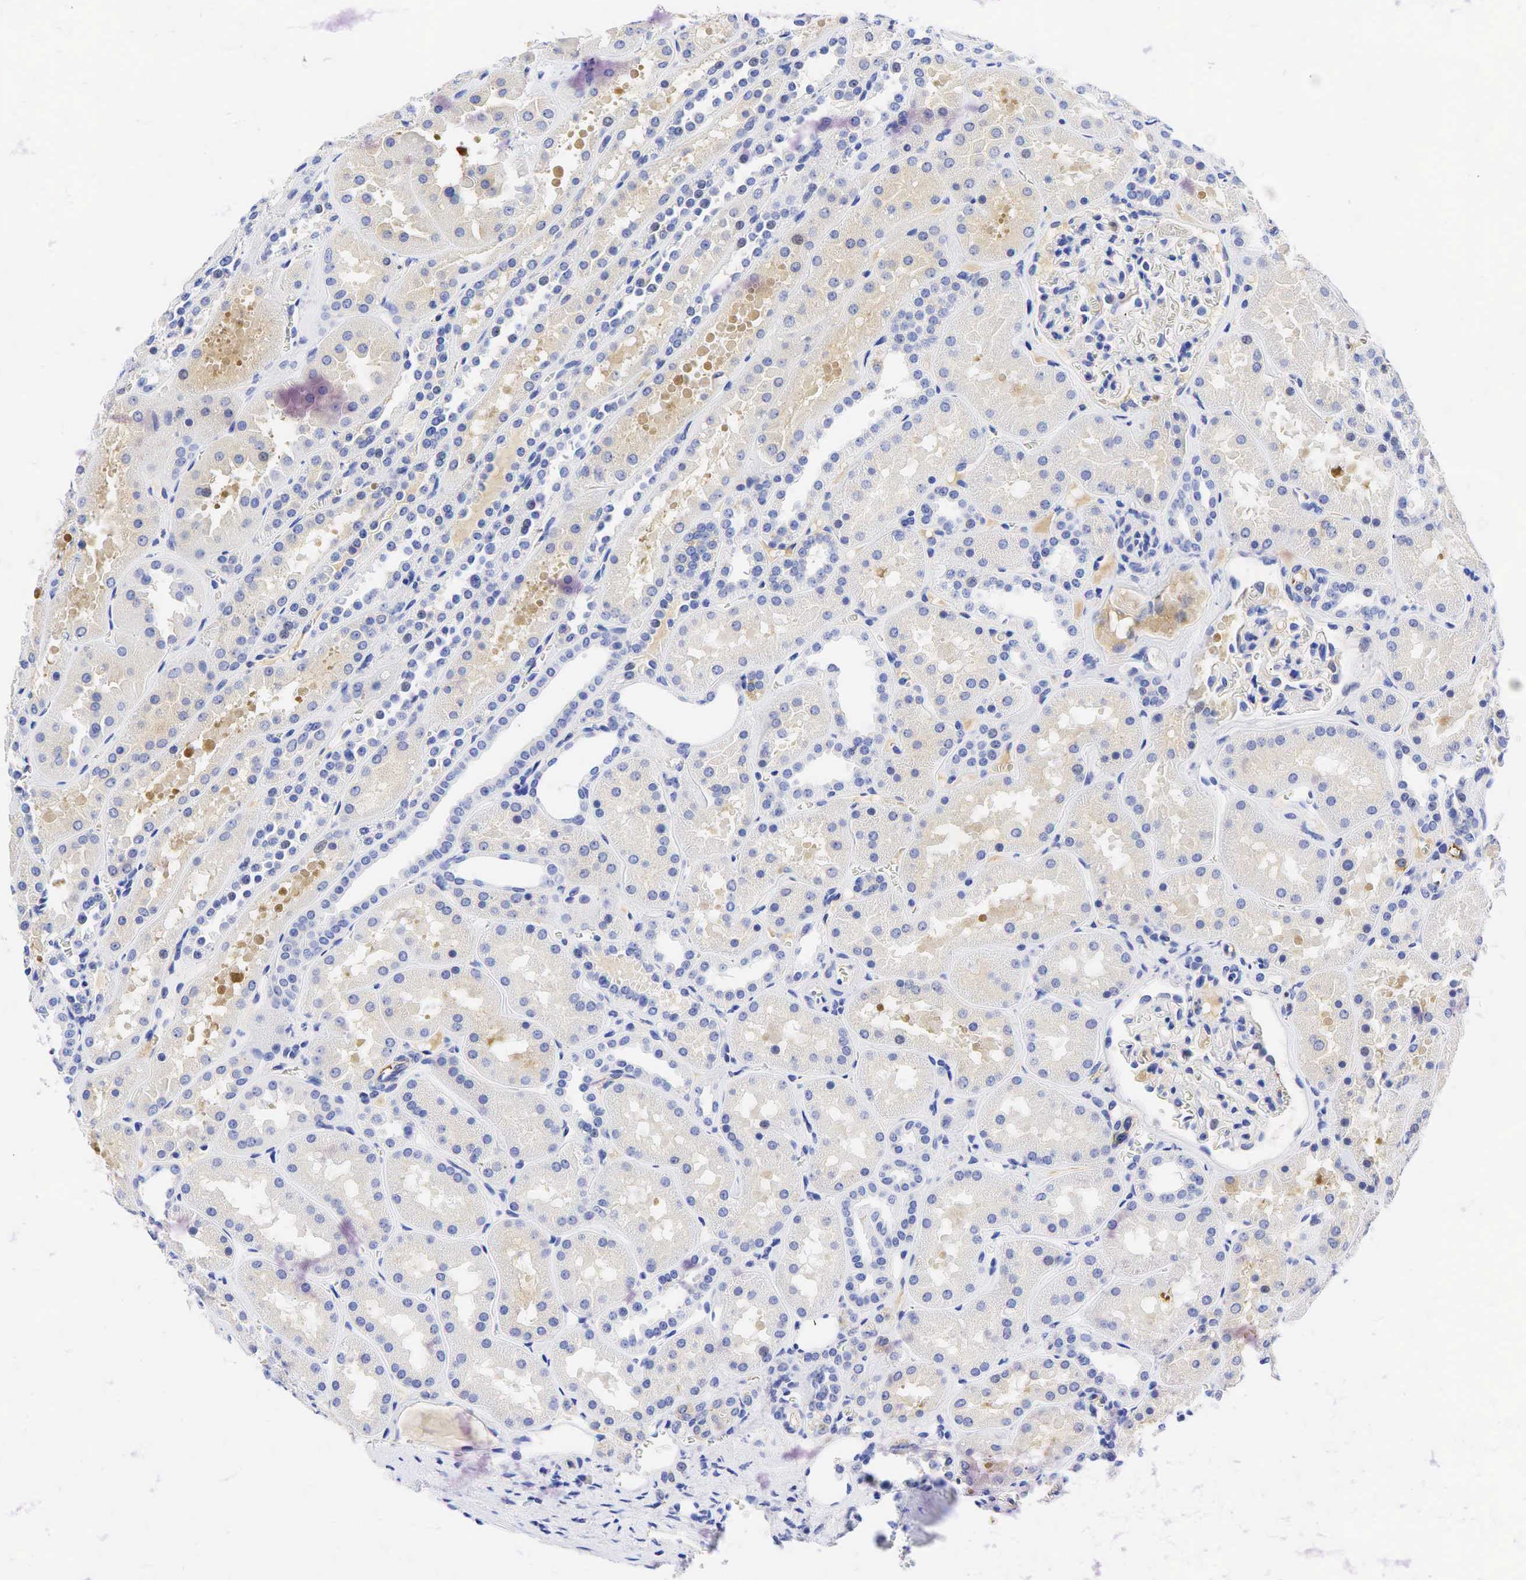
{"staining": {"intensity": "negative", "quantity": "none", "location": "none"}, "tissue": "kidney", "cell_type": "Cells in glomeruli", "image_type": "normal", "snomed": [{"axis": "morphology", "description": "Normal tissue, NOS"}, {"axis": "topography", "description": "Kidney"}], "caption": "Cells in glomeruli show no significant expression in normal kidney. (DAB (3,3'-diaminobenzidine) immunohistochemistry (IHC) visualized using brightfield microscopy, high magnification).", "gene": "TNFRSF8", "patient": {"sex": "female", "age": 52}}